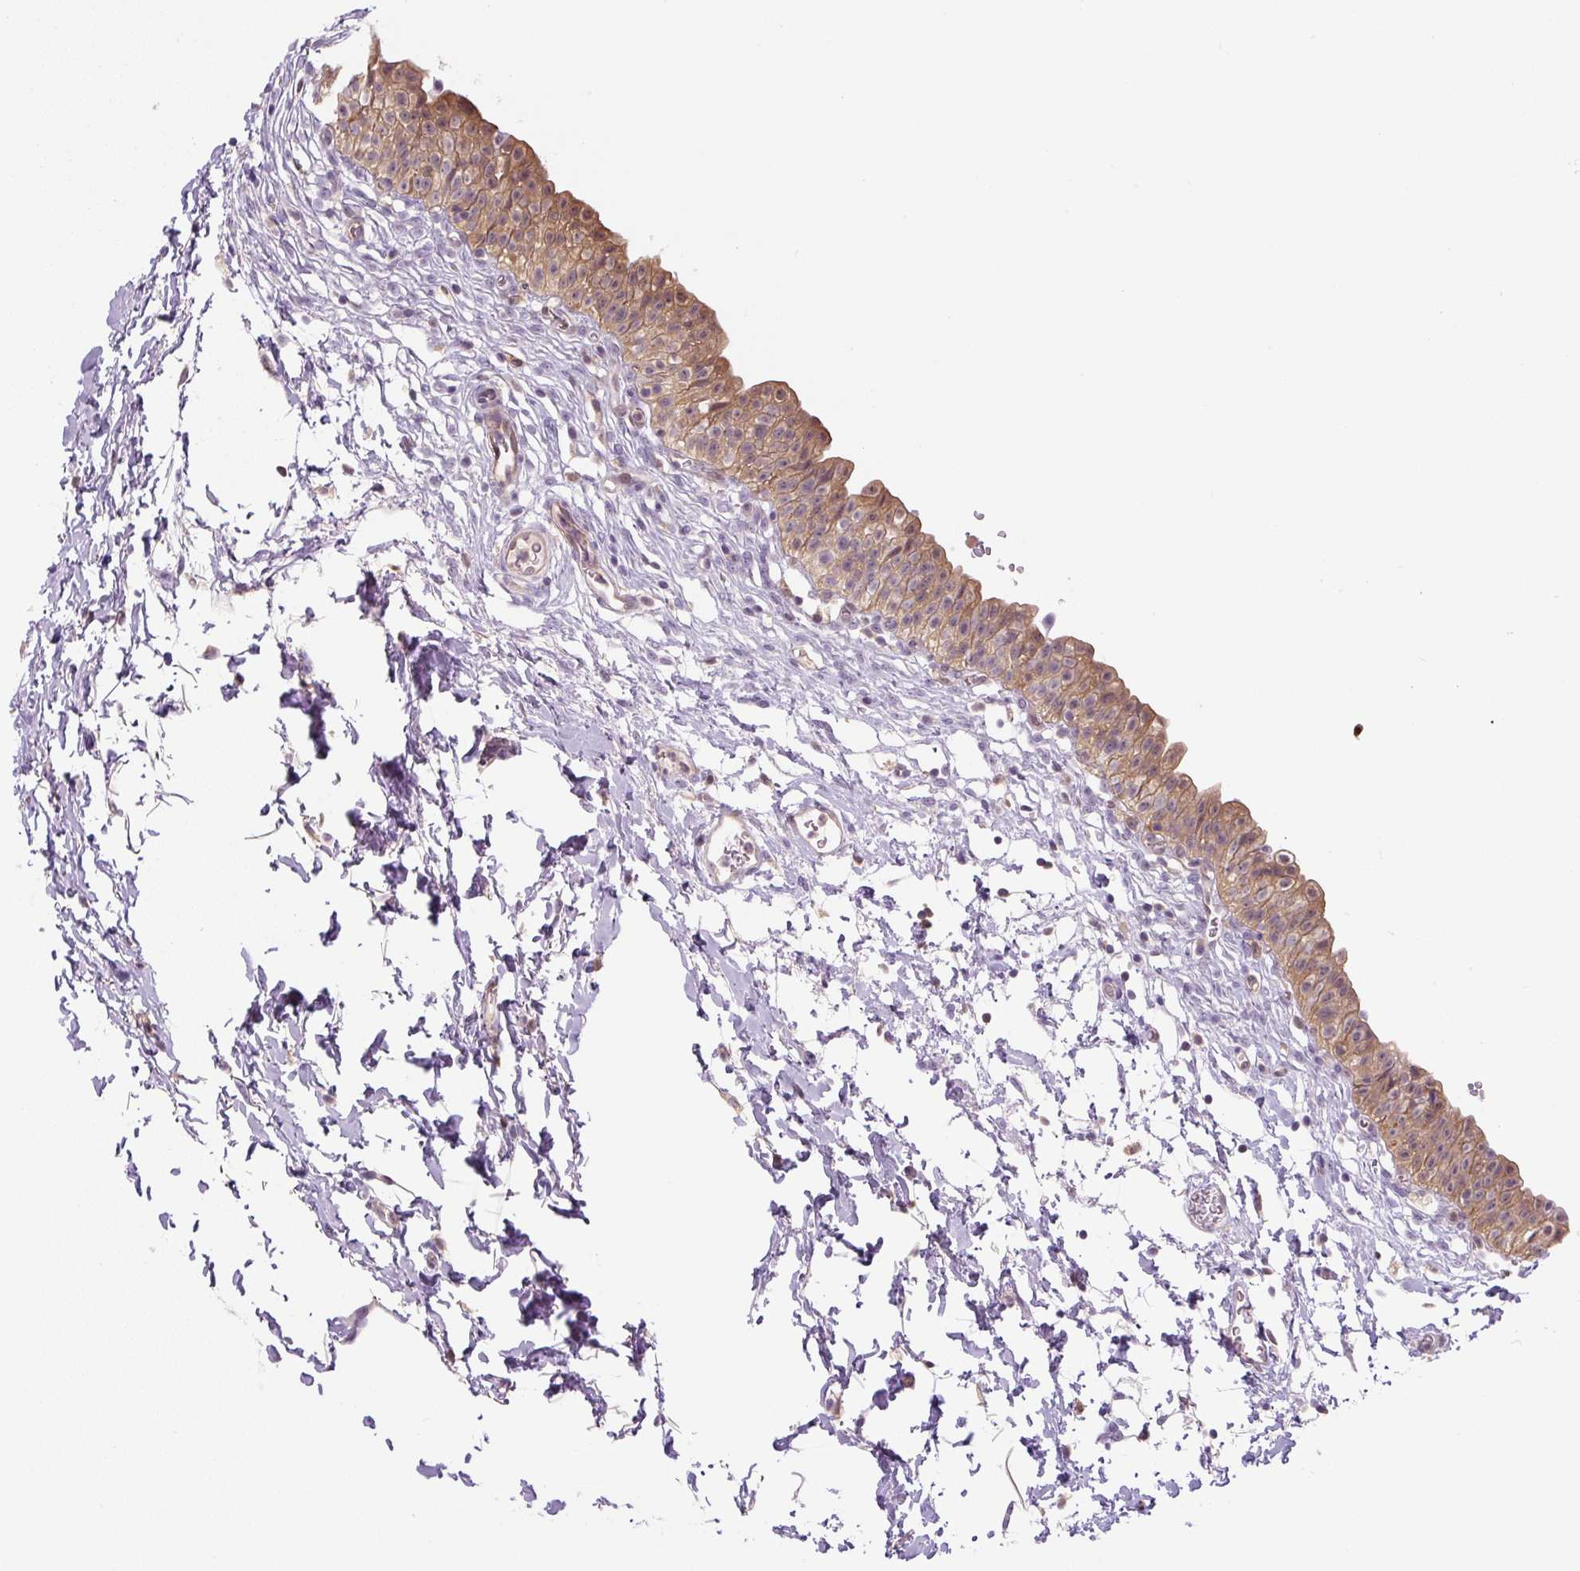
{"staining": {"intensity": "moderate", "quantity": ">75%", "location": "cytoplasmic/membranous,nuclear"}, "tissue": "urinary bladder", "cell_type": "Urothelial cells", "image_type": "normal", "snomed": [{"axis": "morphology", "description": "Normal tissue, NOS"}, {"axis": "topography", "description": "Urinary bladder"}, {"axis": "topography", "description": "Peripheral nerve tissue"}], "caption": "Normal urinary bladder was stained to show a protein in brown. There is medium levels of moderate cytoplasmic/membranous,nuclear expression in about >75% of urothelial cells. Using DAB (brown) and hematoxylin (blue) stains, captured at high magnification using brightfield microscopy.", "gene": "SPSB2", "patient": {"sex": "male", "age": 55}}